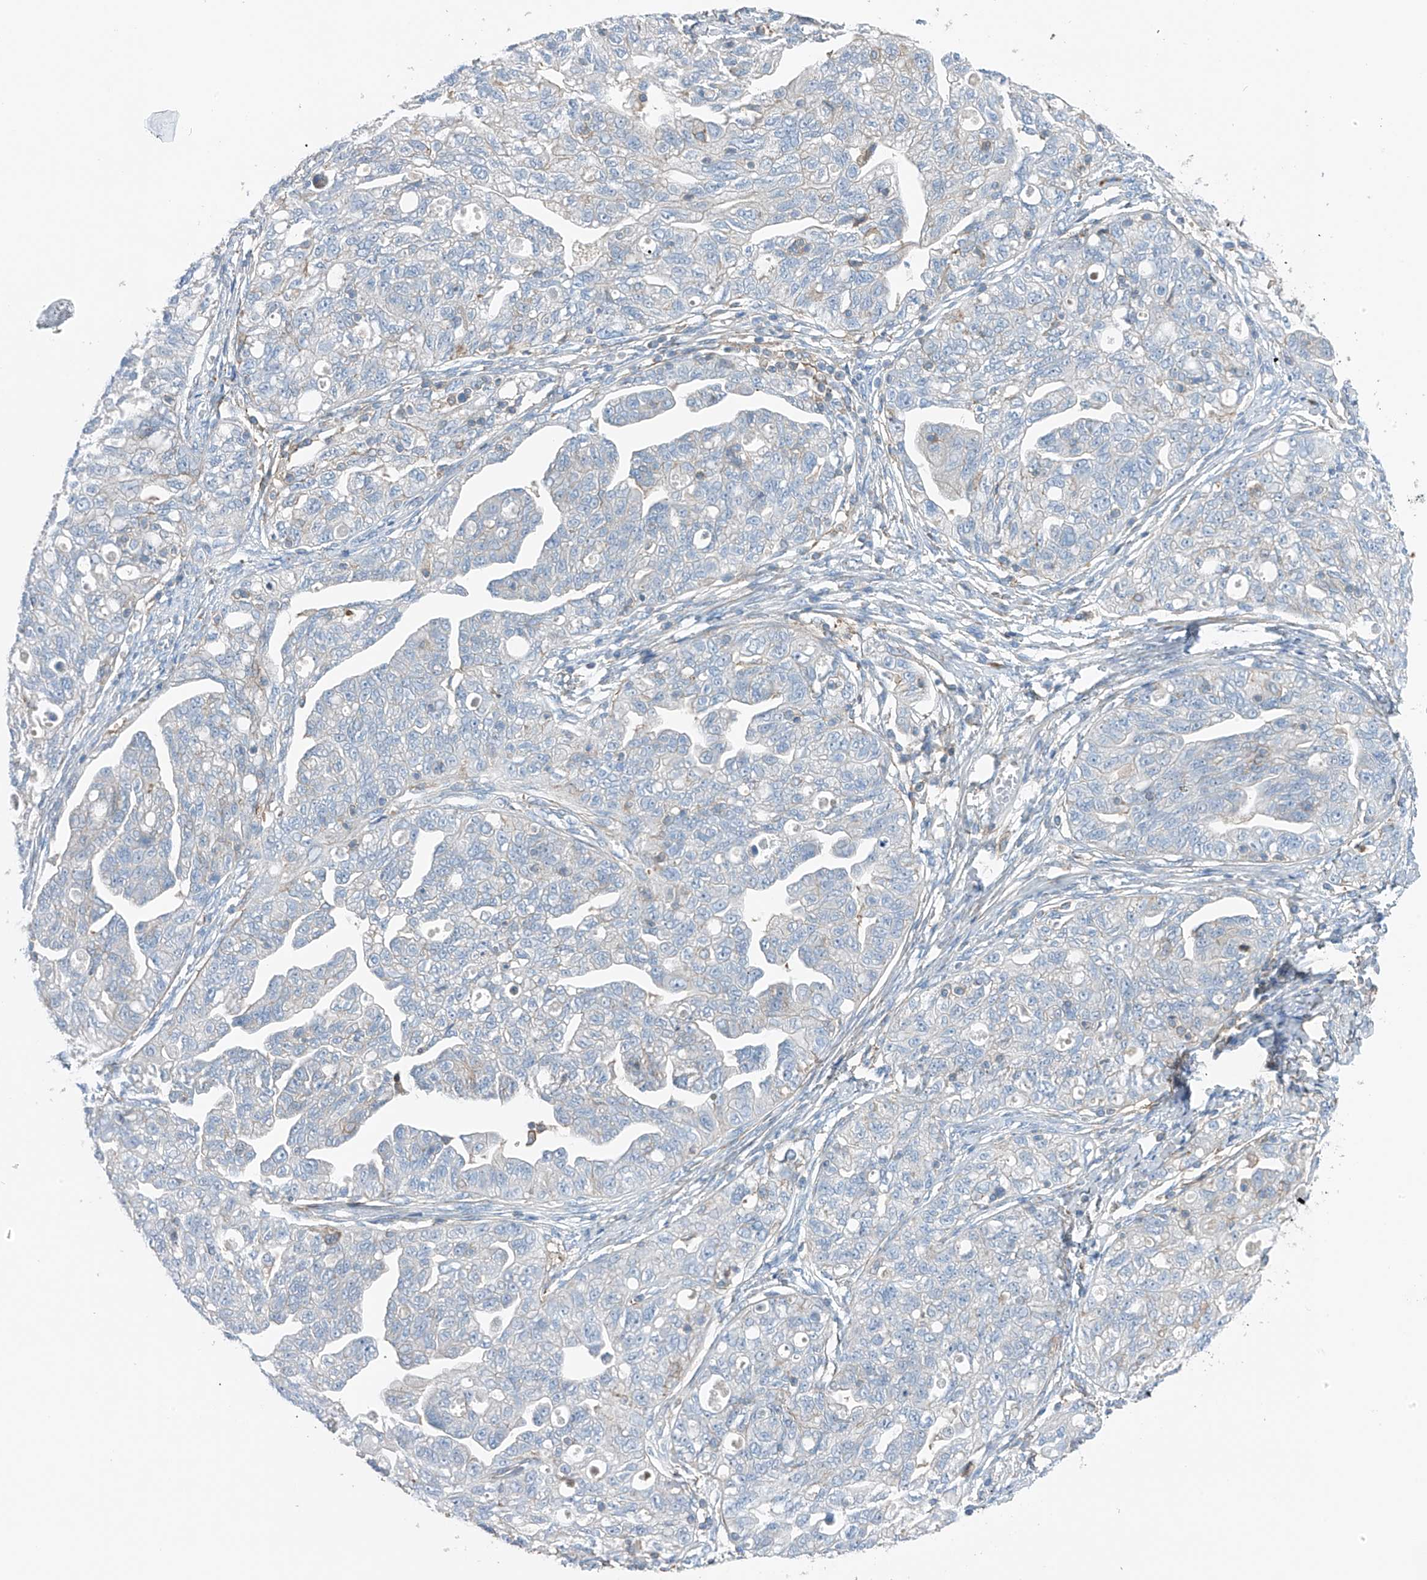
{"staining": {"intensity": "negative", "quantity": "none", "location": "none"}, "tissue": "ovarian cancer", "cell_type": "Tumor cells", "image_type": "cancer", "snomed": [{"axis": "morphology", "description": "Carcinoma, NOS"}, {"axis": "morphology", "description": "Cystadenocarcinoma, serous, NOS"}, {"axis": "topography", "description": "Ovary"}], "caption": "Tumor cells show no significant protein staining in serous cystadenocarcinoma (ovarian).", "gene": "NALCN", "patient": {"sex": "female", "age": 69}}